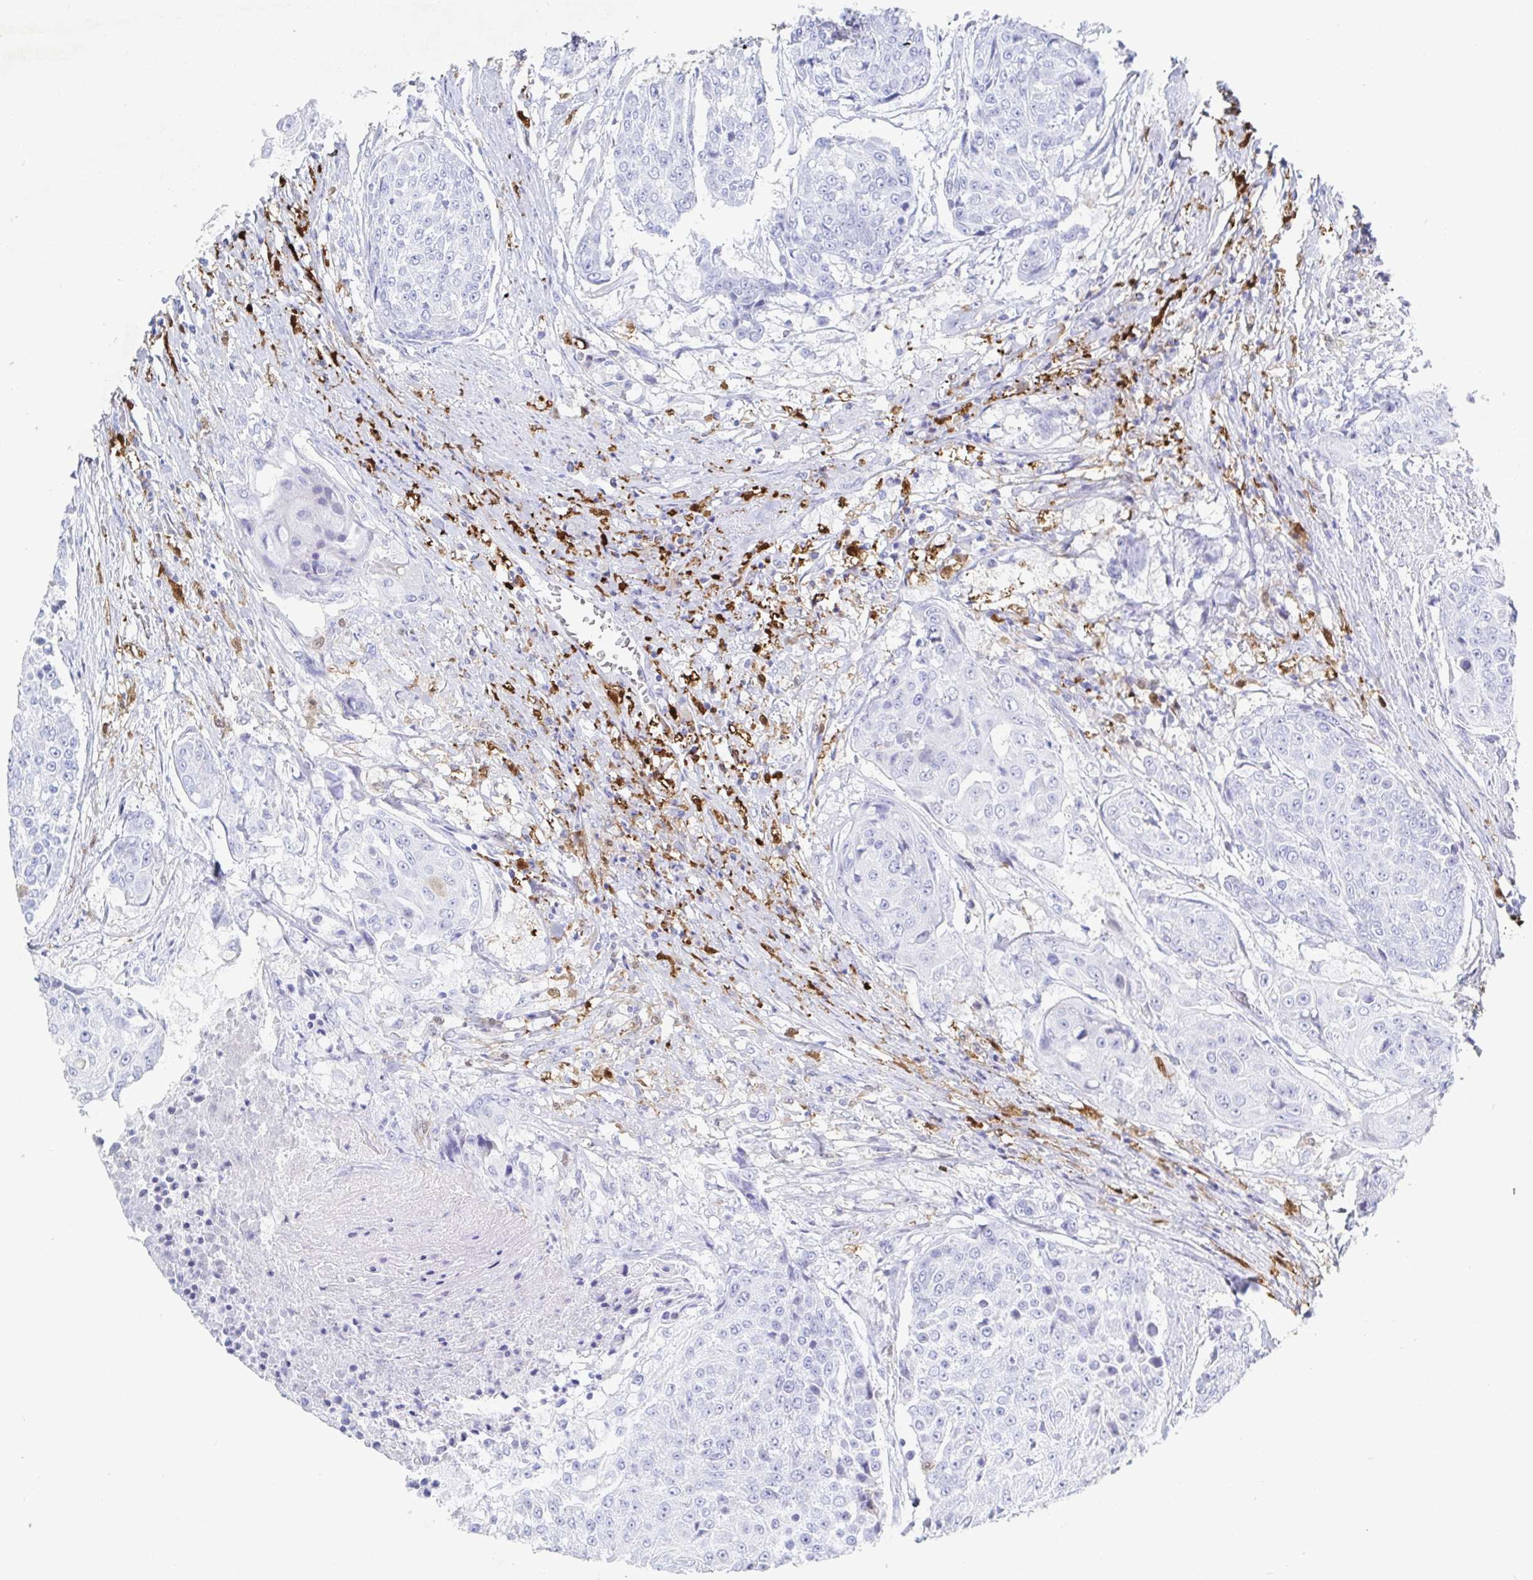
{"staining": {"intensity": "negative", "quantity": "none", "location": "none"}, "tissue": "urothelial cancer", "cell_type": "Tumor cells", "image_type": "cancer", "snomed": [{"axis": "morphology", "description": "Urothelial carcinoma, High grade"}, {"axis": "topography", "description": "Urinary bladder"}], "caption": "The histopathology image reveals no significant staining in tumor cells of high-grade urothelial carcinoma.", "gene": "OR2A4", "patient": {"sex": "female", "age": 63}}